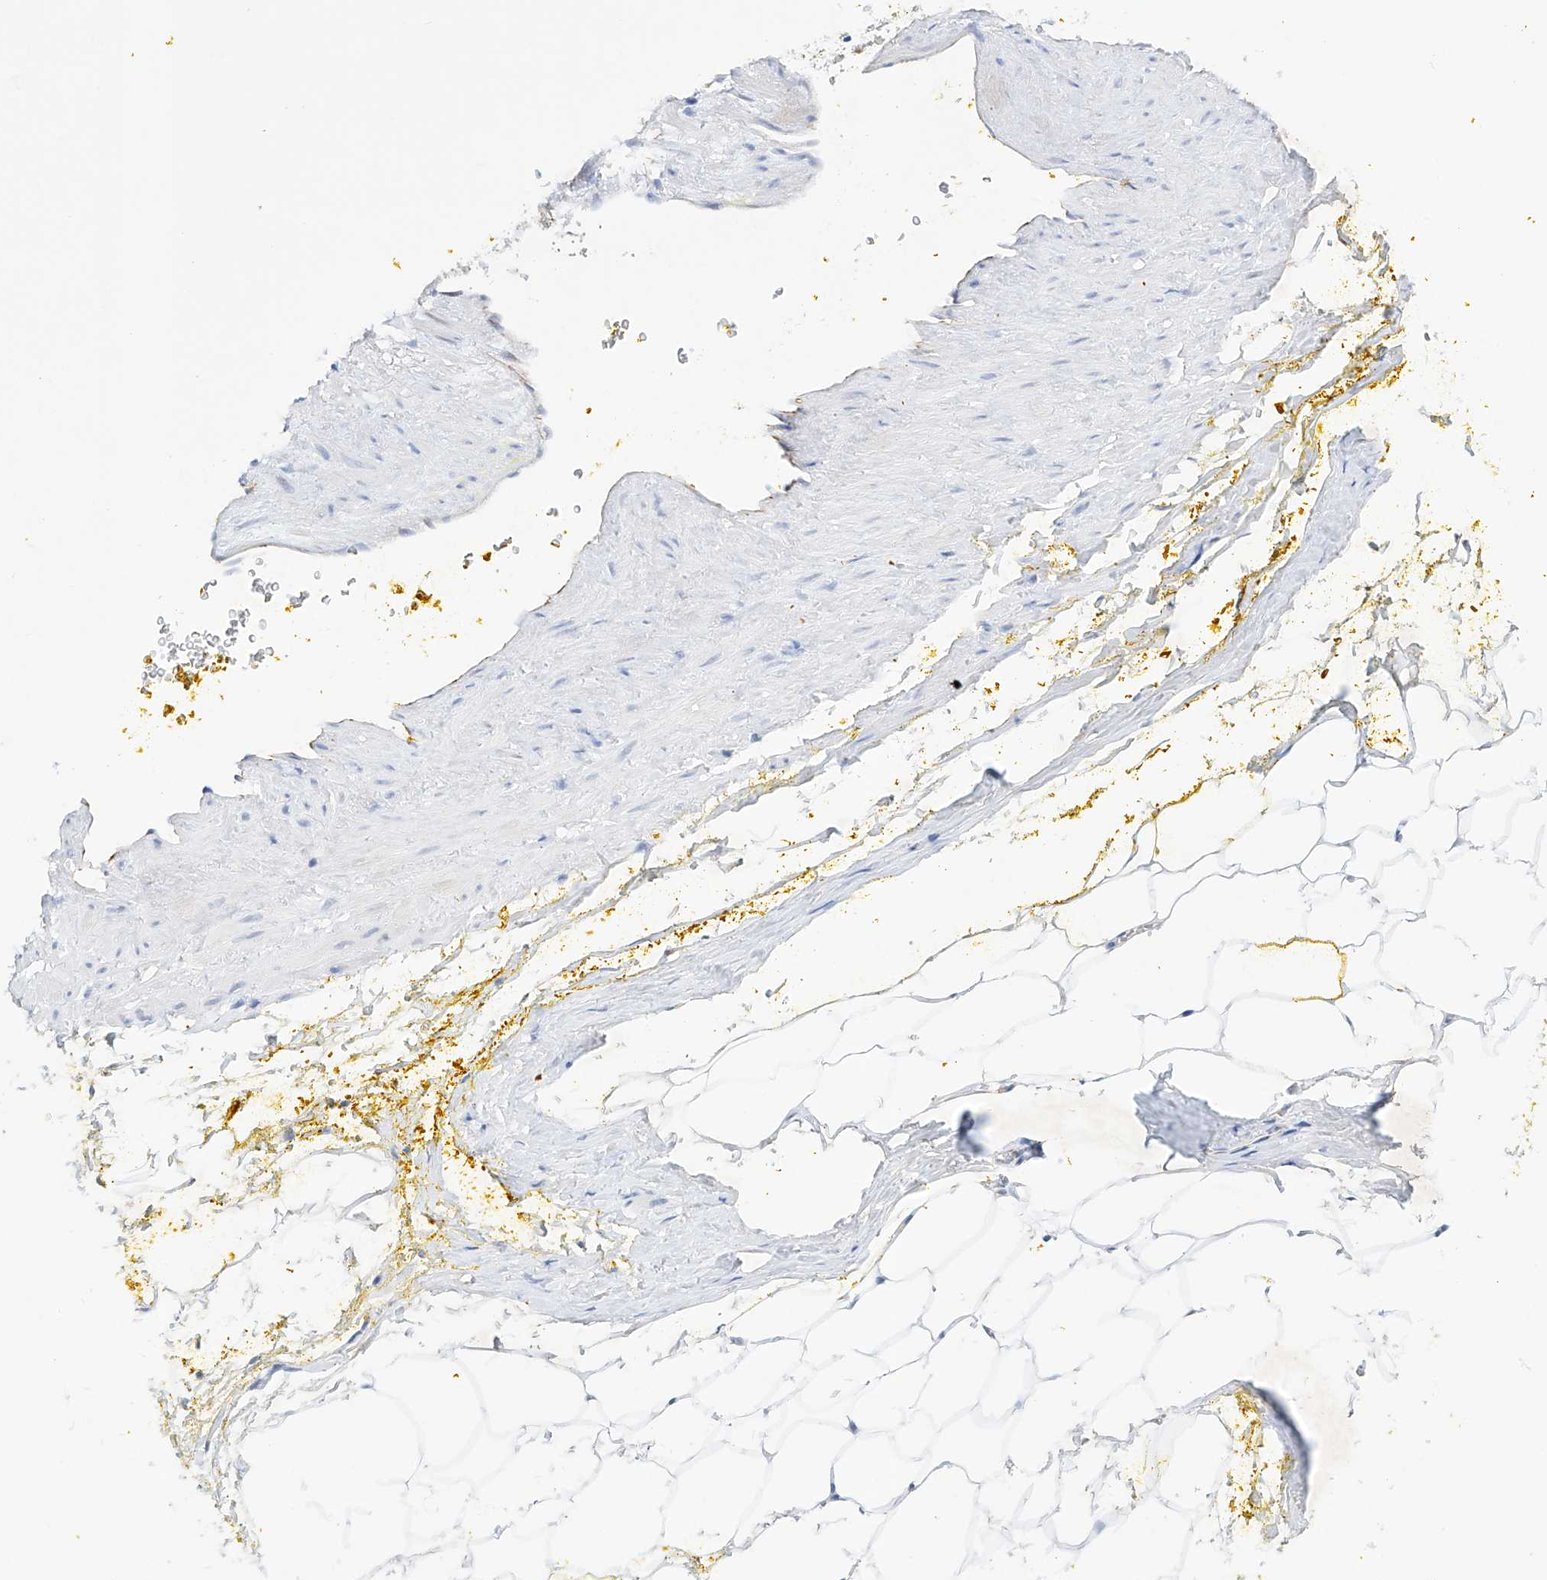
{"staining": {"intensity": "negative", "quantity": "none", "location": "none"}, "tissue": "adipose tissue", "cell_type": "Adipocytes", "image_type": "normal", "snomed": [{"axis": "morphology", "description": "Normal tissue, NOS"}, {"axis": "morphology", "description": "Adenocarcinoma, Low grade"}, {"axis": "topography", "description": "Prostate"}, {"axis": "topography", "description": "Peripheral nerve tissue"}], "caption": "There is no significant staining in adipocytes of adipose tissue. (Stains: DAB immunohistochemistry with hematoxylin counter stain, Microscopy: brightfield microscopy at high magnification).", "gene": "ETV7", "patient": {"sex": "male", "age": 63}}